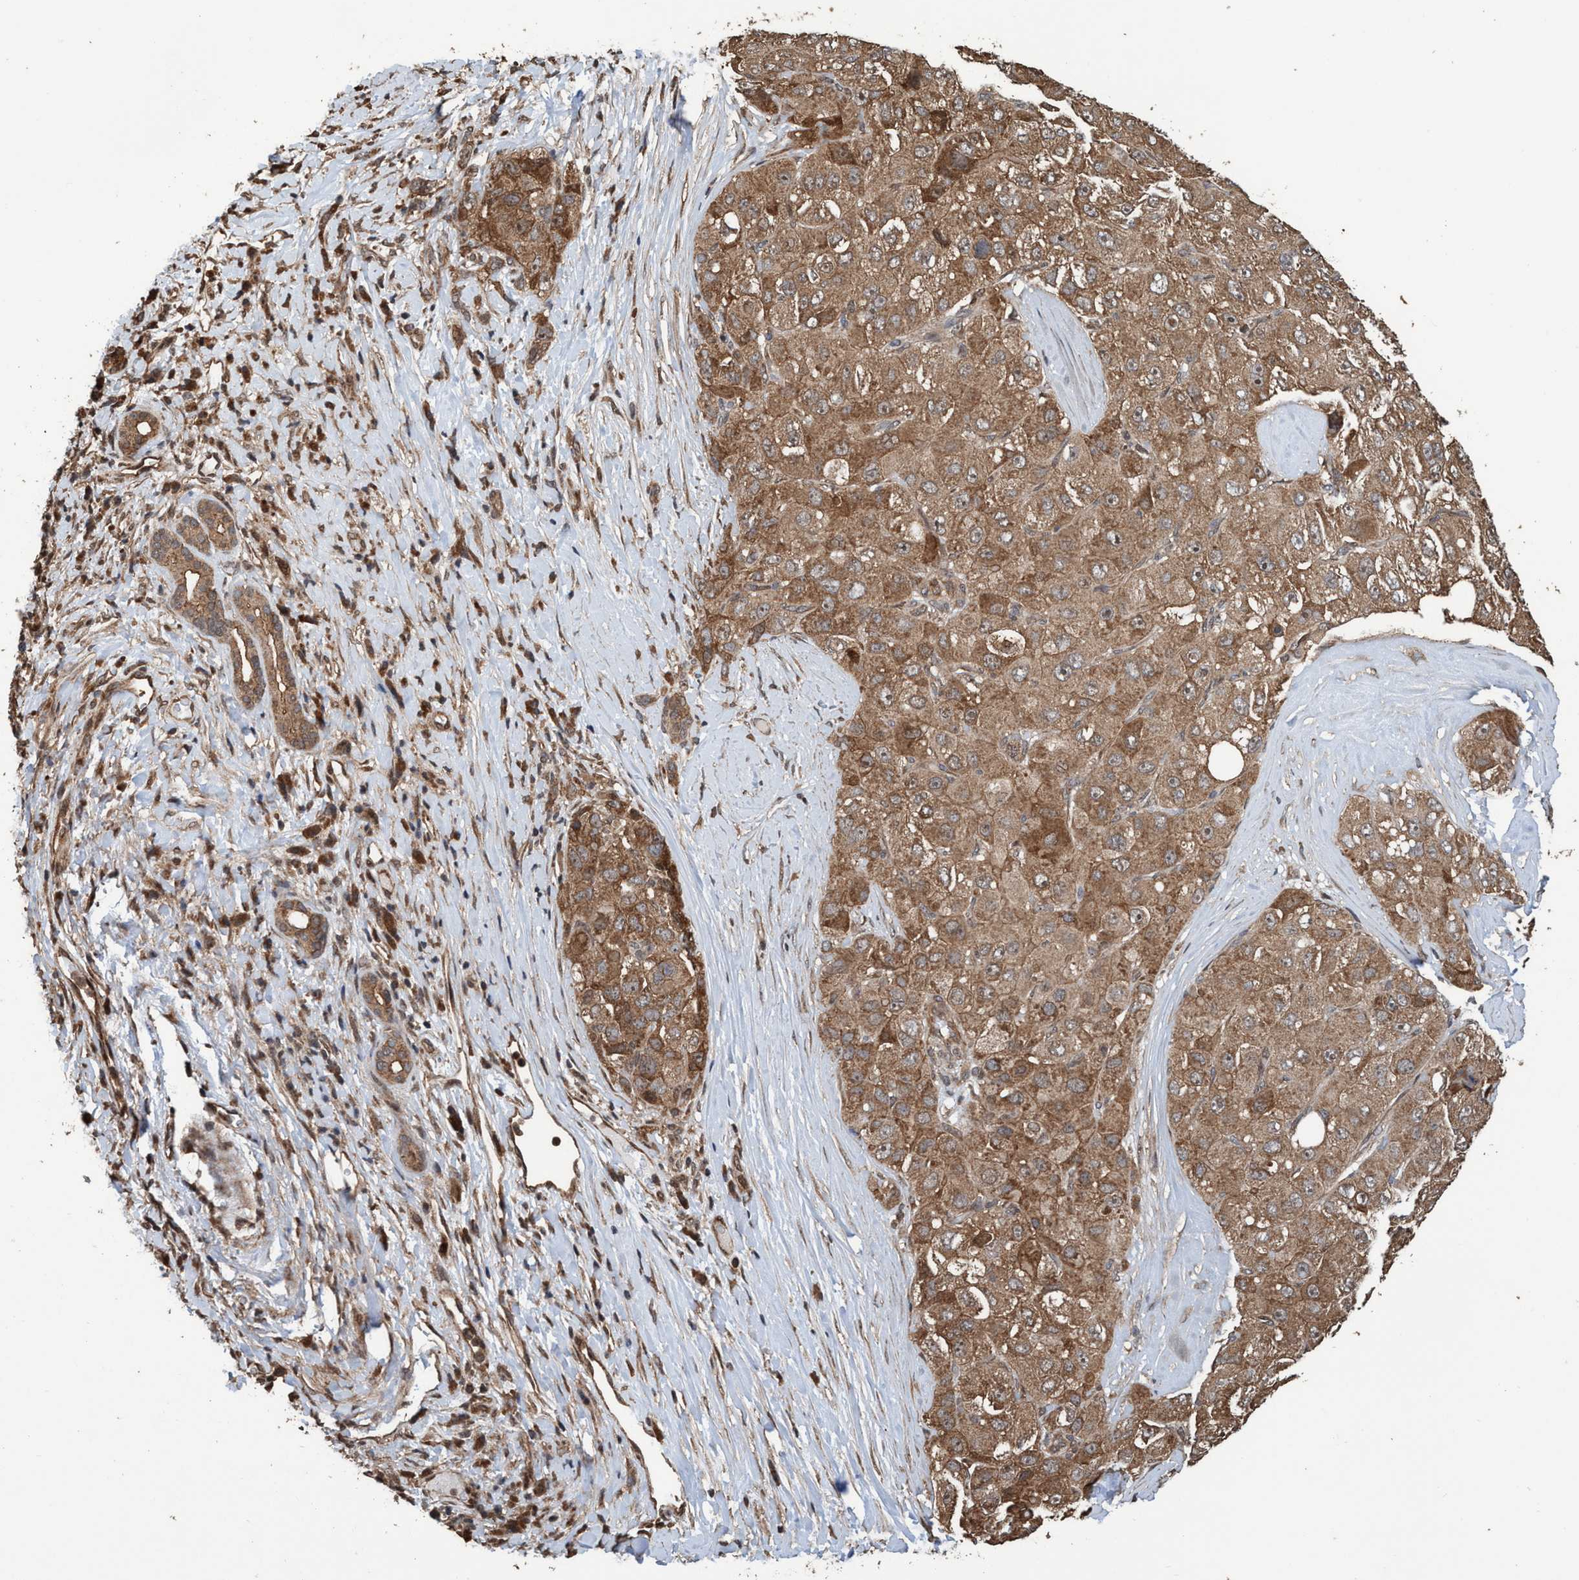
{"staining": {"intensity": "moderate", "quantity": ">75%", "location": "cytoplasmic/membranous"}, "tissue": "liver cancer", "cell_type": "Tumor cells", "image_type": "cancer", "snomed": [{"axis": "morphology", "description": "Carcinoma, Hepatocellular, NOS"}, {"axis": "topography", "description": "Liver"}], "caption": "Immunohistochemistry (DAB (3,3'-diaminobenzidine)) staining of liver cancer (hepatocellular carcinoma) shows moderate cytoplasmic/membranous protein staining in about >75% of tumor cells. (DAB IHC with brightfield microscopy, high magnification).", "gene": "TRPC7", "patient": {"sex": "male", "age": 80}}